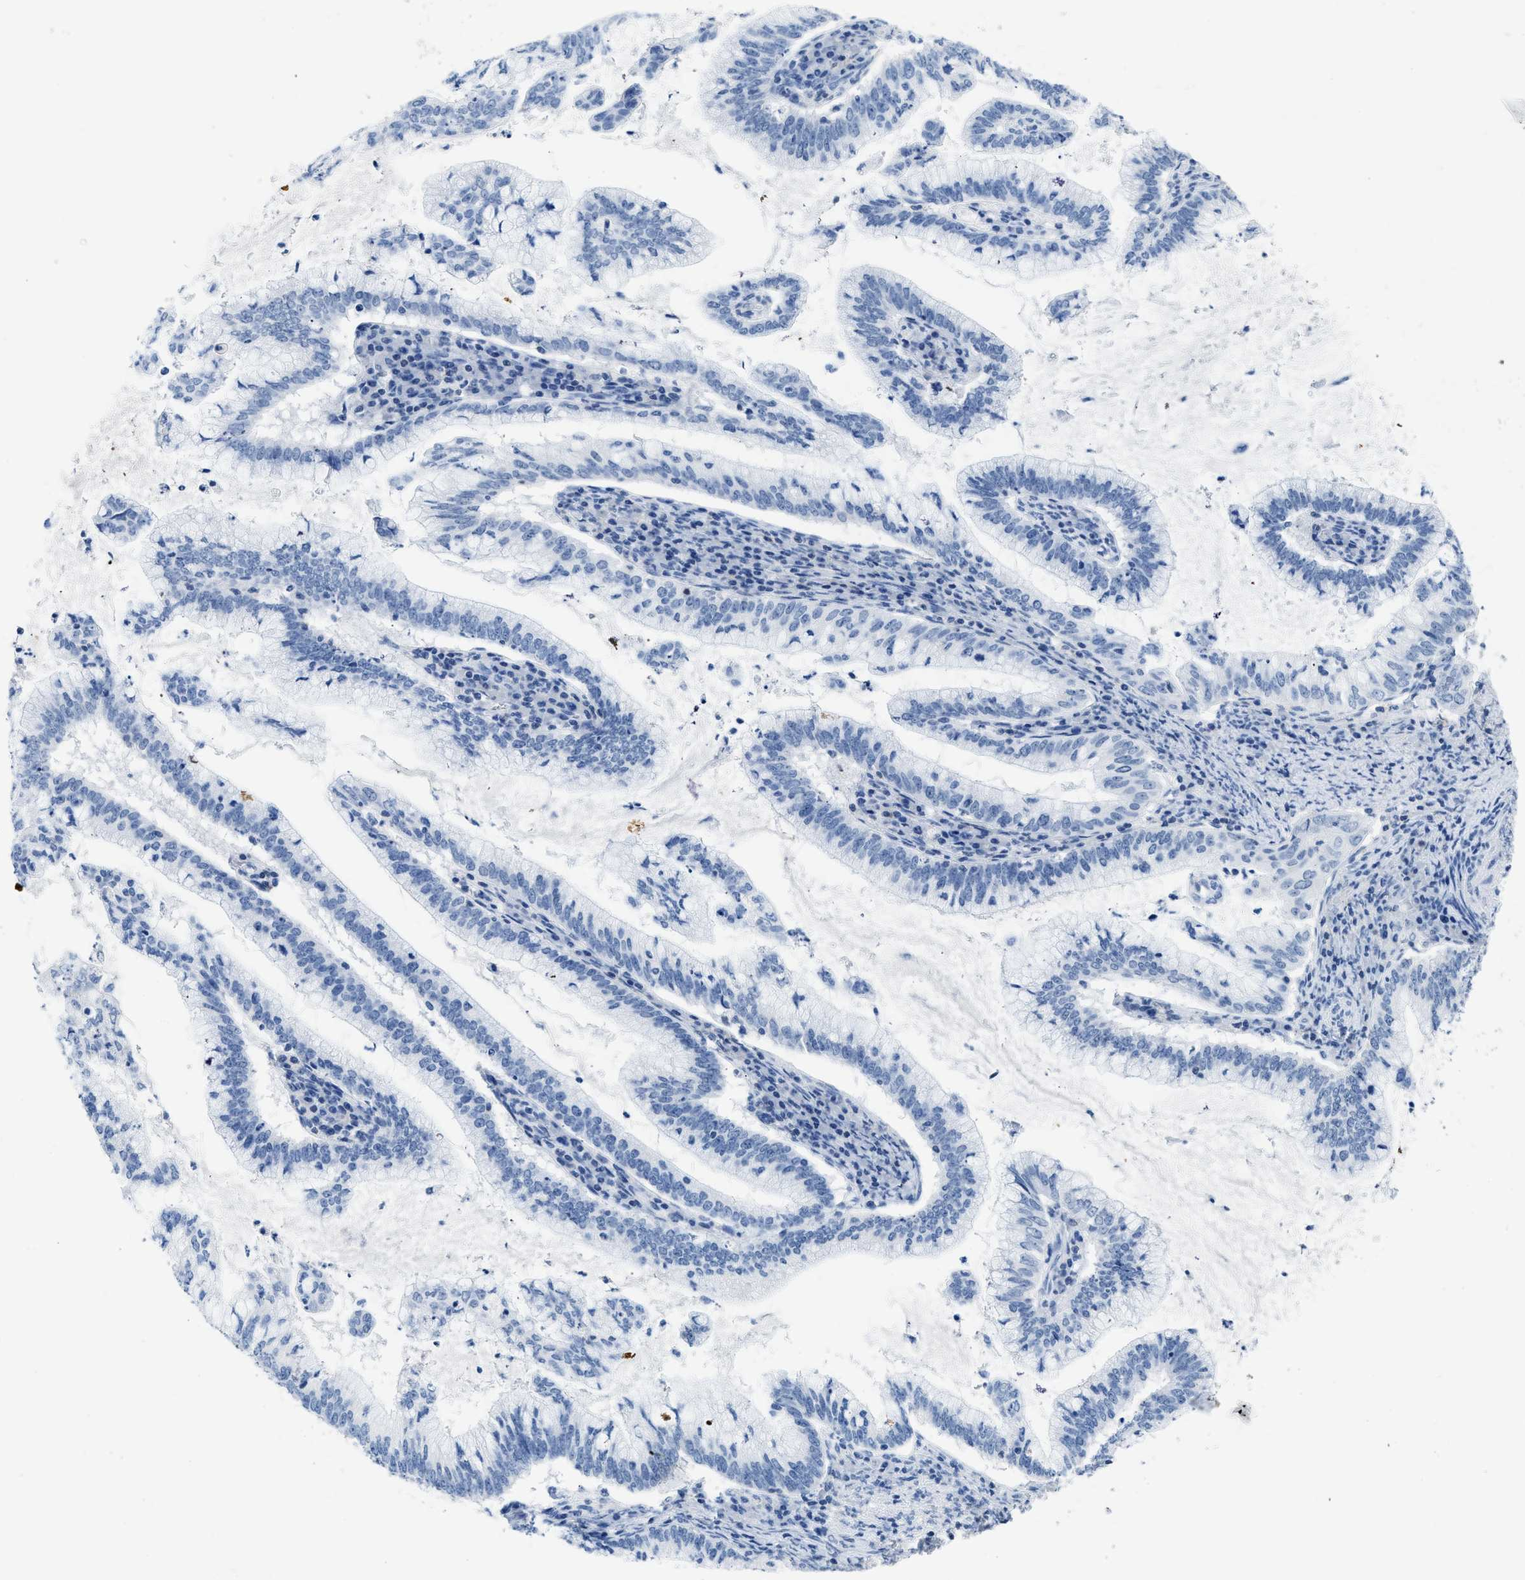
{"staining": {"intensity": "negative", "quantity": "none", "location": "none"}, "tissue": "cervical cancer", "cell_type": "Tumor cells", "image_type": "cancer", "snomed": [{"axis": "morphology", "description": "Adenocarcinoma, NOS"}, {"axis": "topography", "description": "Cervix"}], "caption": "The image demonstrates no staining of tumor cells in cervical cancer (adenocarcinoma).", "gene": "NFATC2", "patient": {"sex": "female", "age": 36}}